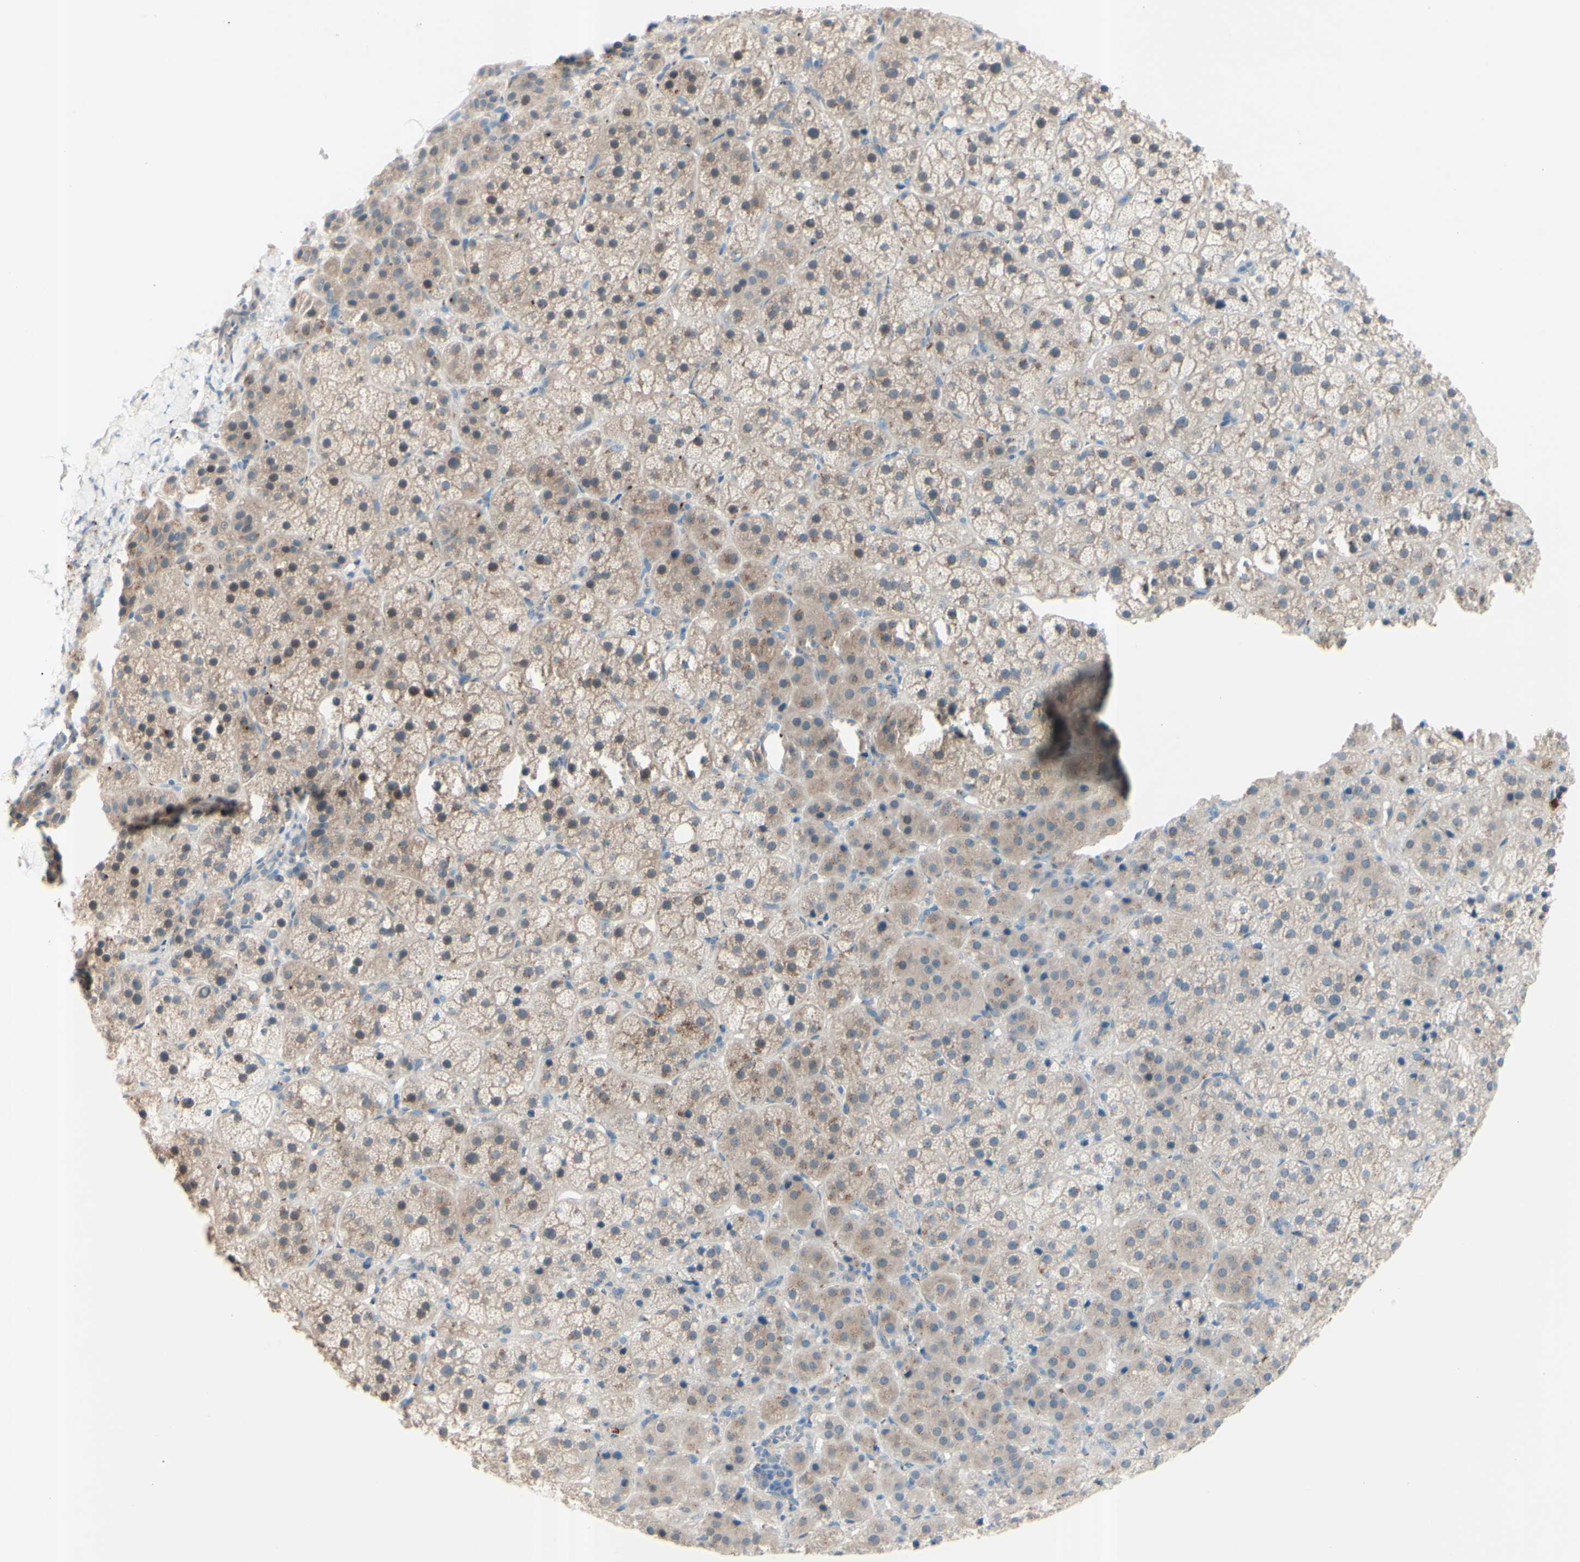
{"staining": {"intensity": "moderate", "quantity": "25%-75%", "location": "cytoplasmic/membranous"}, "tissue": "adrenal gland", "cell_type": "Glandular cells", "image_type": "normal", "snomed": [{"axis": "morphology", "description": "Normal tissue, NOS"}, {"axis": "topography", "description": "Adrenal gland"}], "caption": "Glandular cells show moderate cytoplasmic/membranous positivity in approximately 25%-75% of cells in normal adrenal gland.", "gene": "B4GALT1", "patient": {"sex": "female", "age": 57}}